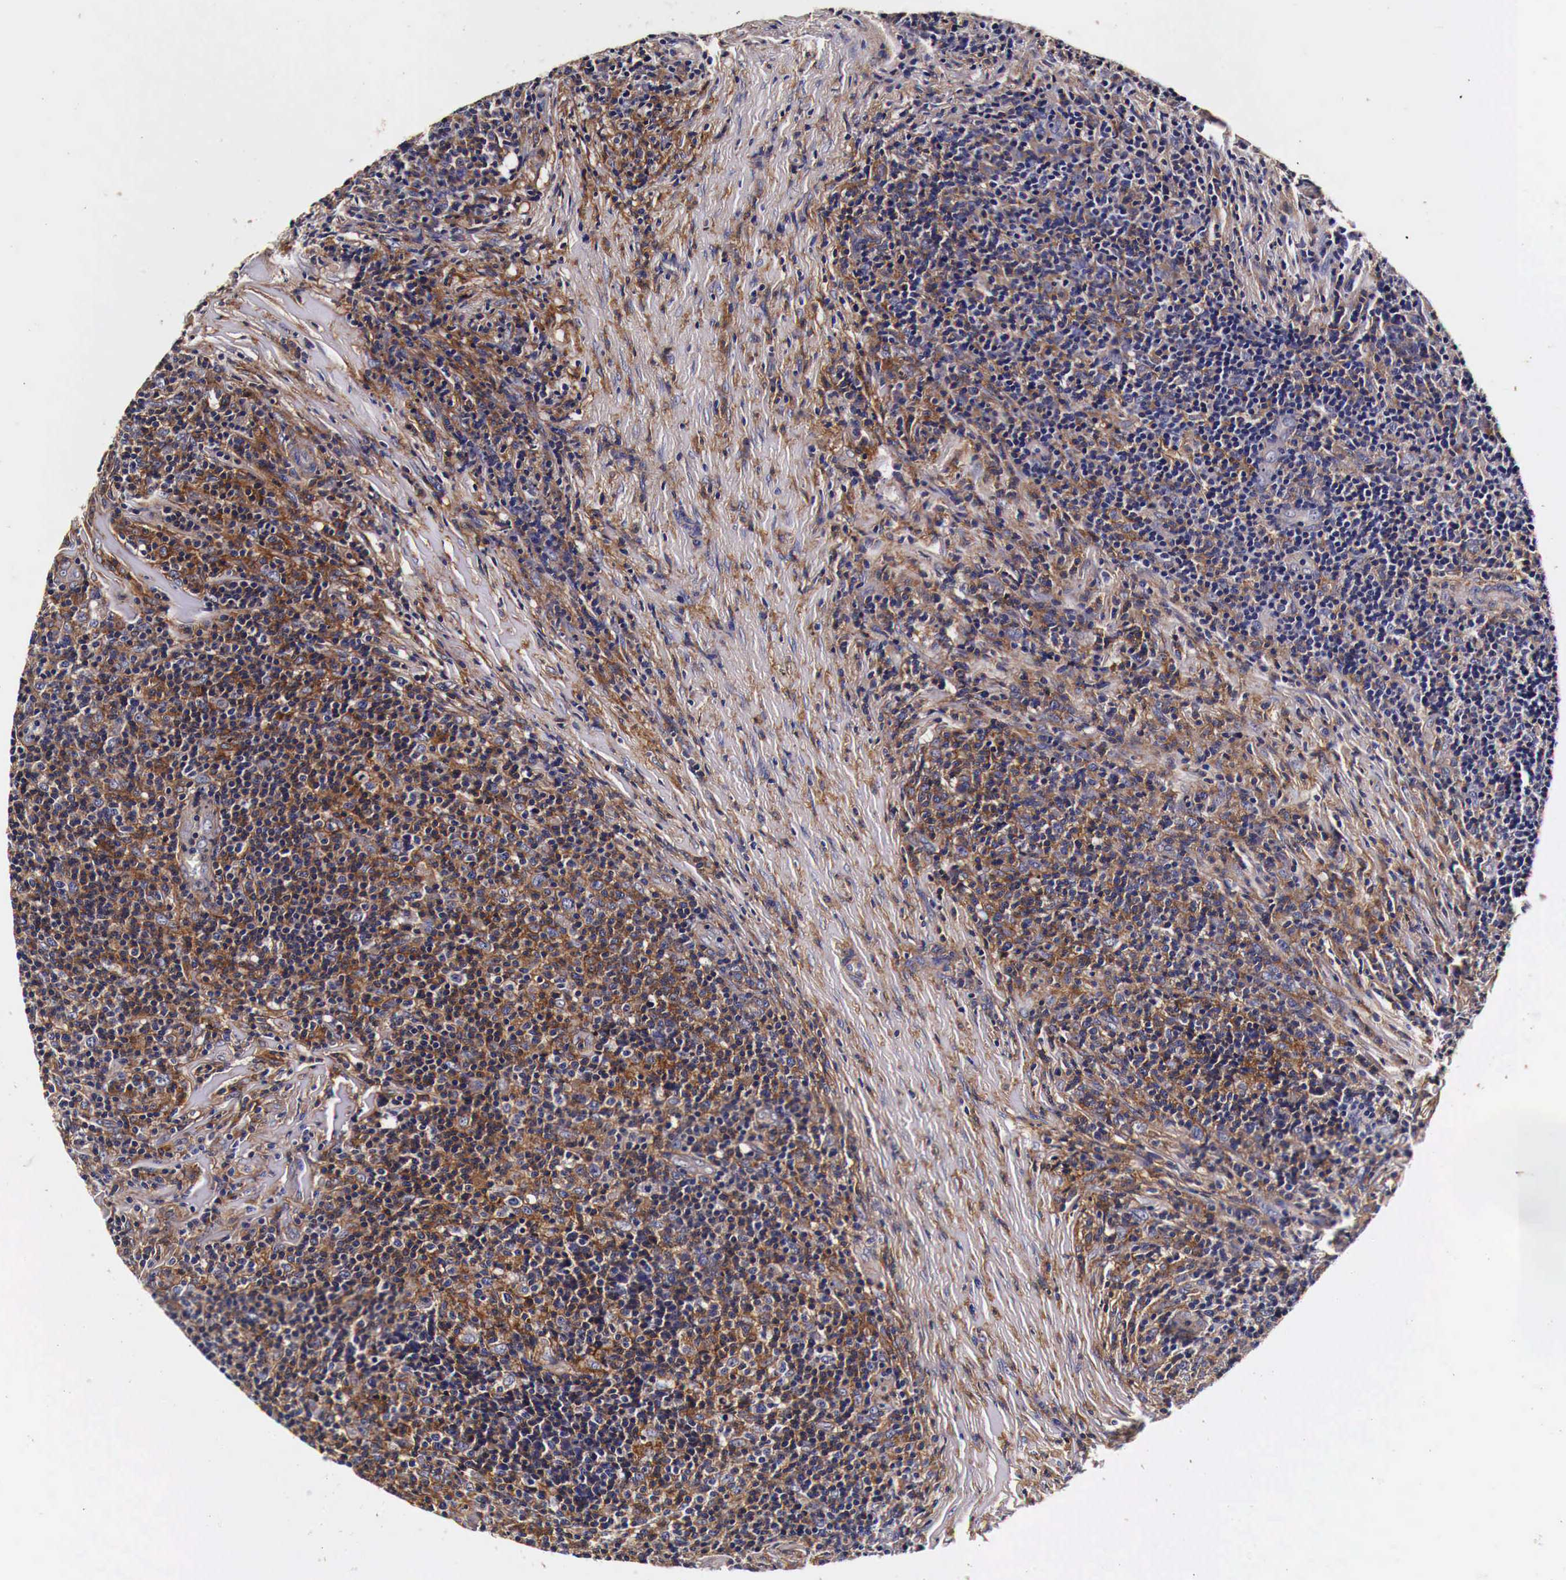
{"staining": {"intensity": "weak", "quantity": ">75%", "location": "cytoplasmic/membranous"}, "tissue": "lymphoma", "cell_type": "Tumor cells", "image_type": "cancer", "snomed": [{"axis": "morphology", "description": "Malignant lymphoma, non-Hodgkin's type, Low grade"}, {"axis": "topography", "description": "Lymph node"}], "caption": "A high-resolution micrograph shows immunohistochemistry staining of lymphoma, which reveals weak cytoplasmic/membranous positivity in about >75% of tumor cells.", "gene": "RP2", "patient": {"sex": "male", "age": 74}}